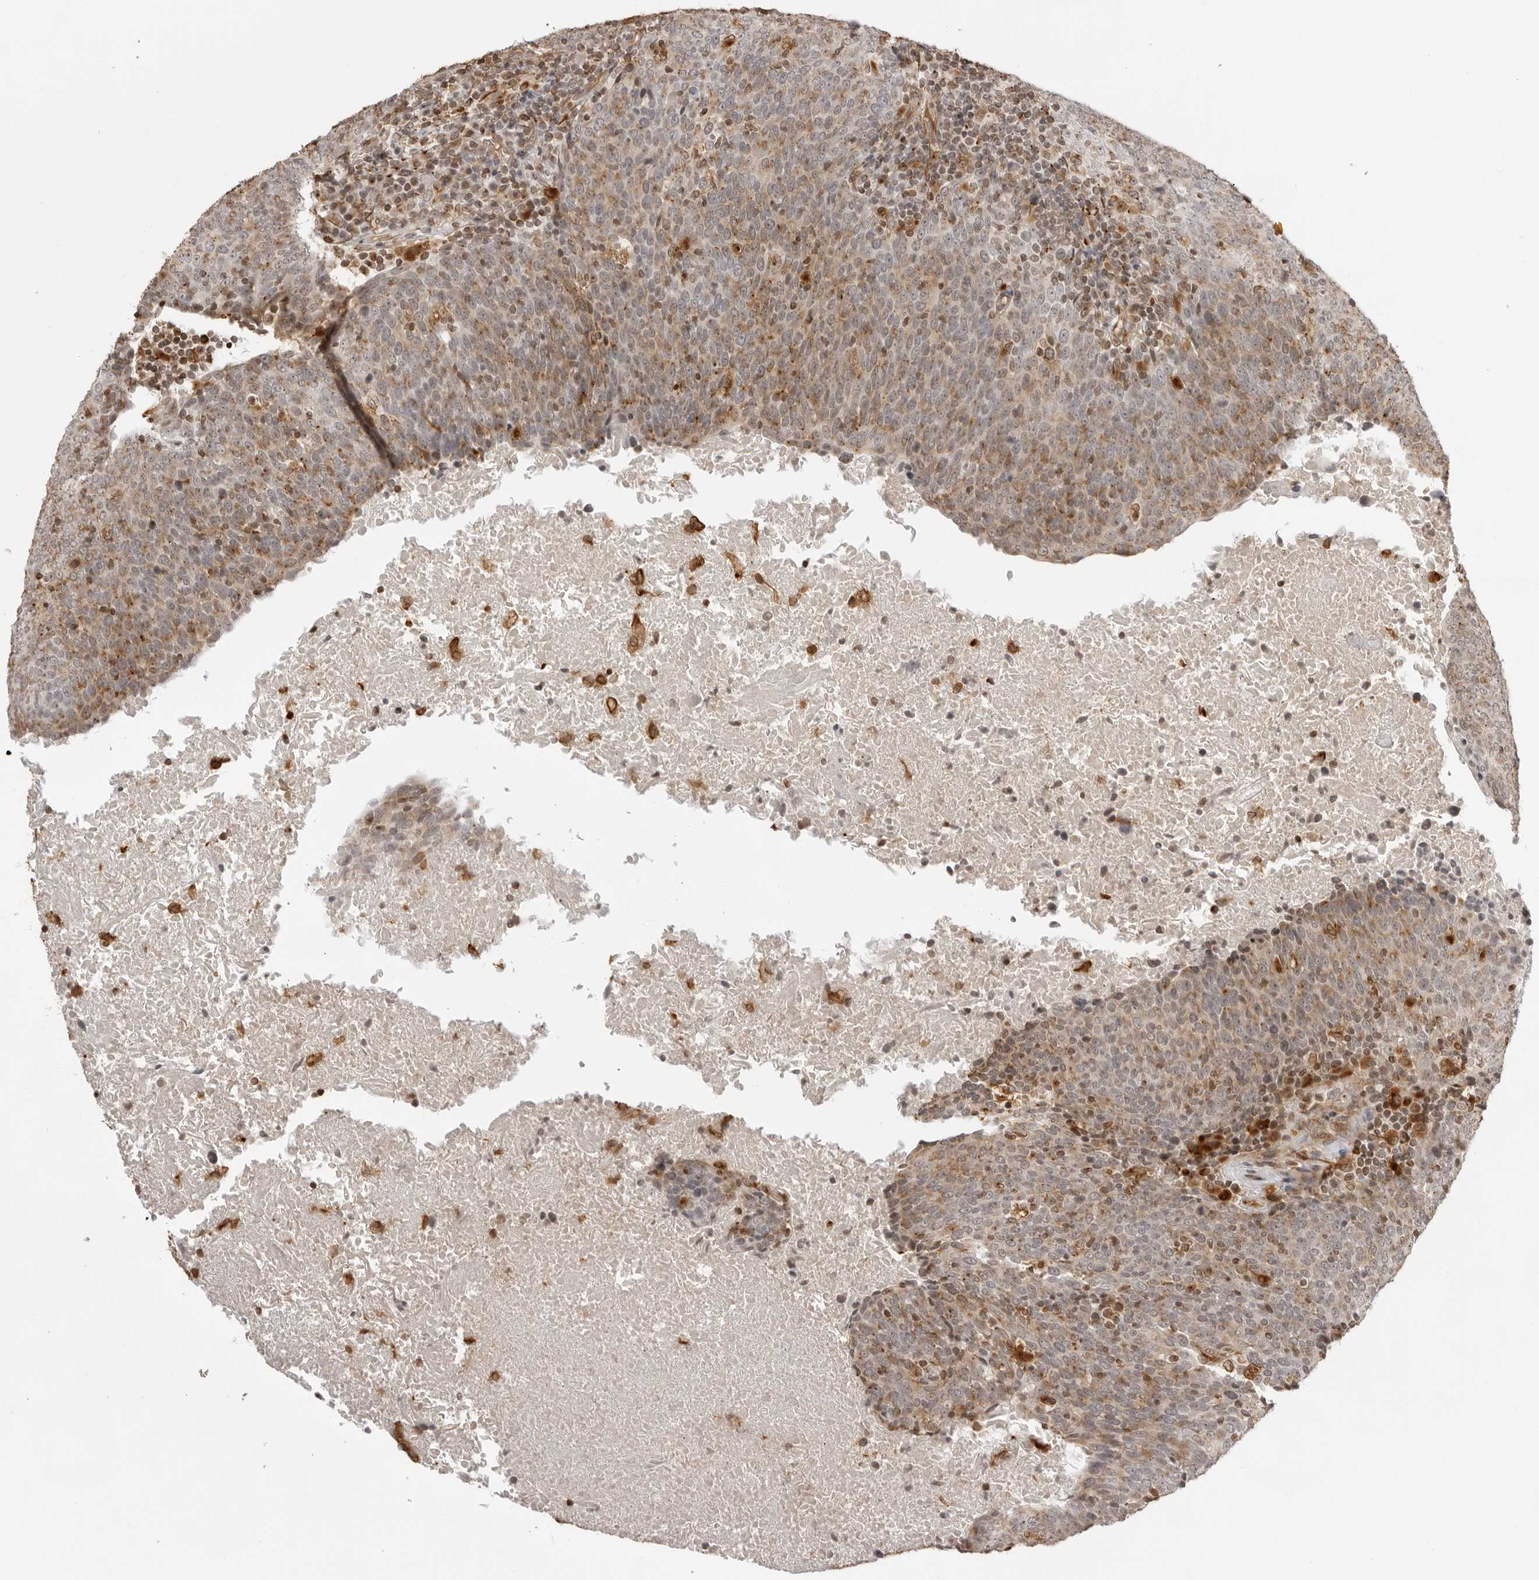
{"staining": {"intensity": "weak", "quantity": "<25%", "location": "cytoplasmic/membranous"}, "tissue": "head and neck cancer", "cell_type": "Tumor cells", "image_type": "cancer", "snomed": [{"axis": "morphology", "description": "Squamous cell carcinoma, NOS"}, {"axis": "morphology", "description": "Squamous cell carcinoma, metastatic, NOS"}, {"axis": "topography", "description": "Lymph node"}, {"axis": "topography", "description": "Head-Neck"}], "caption": "Immunohistochemical staining of head and neck metastatic squamous cell carcinoma demonstrates no significant positivity in tumor cells. (DAB immunohistochemistry (IHC), high magnification).", "gene": "DYNLT5", "patient": {"sex": "male", "age": 62}}